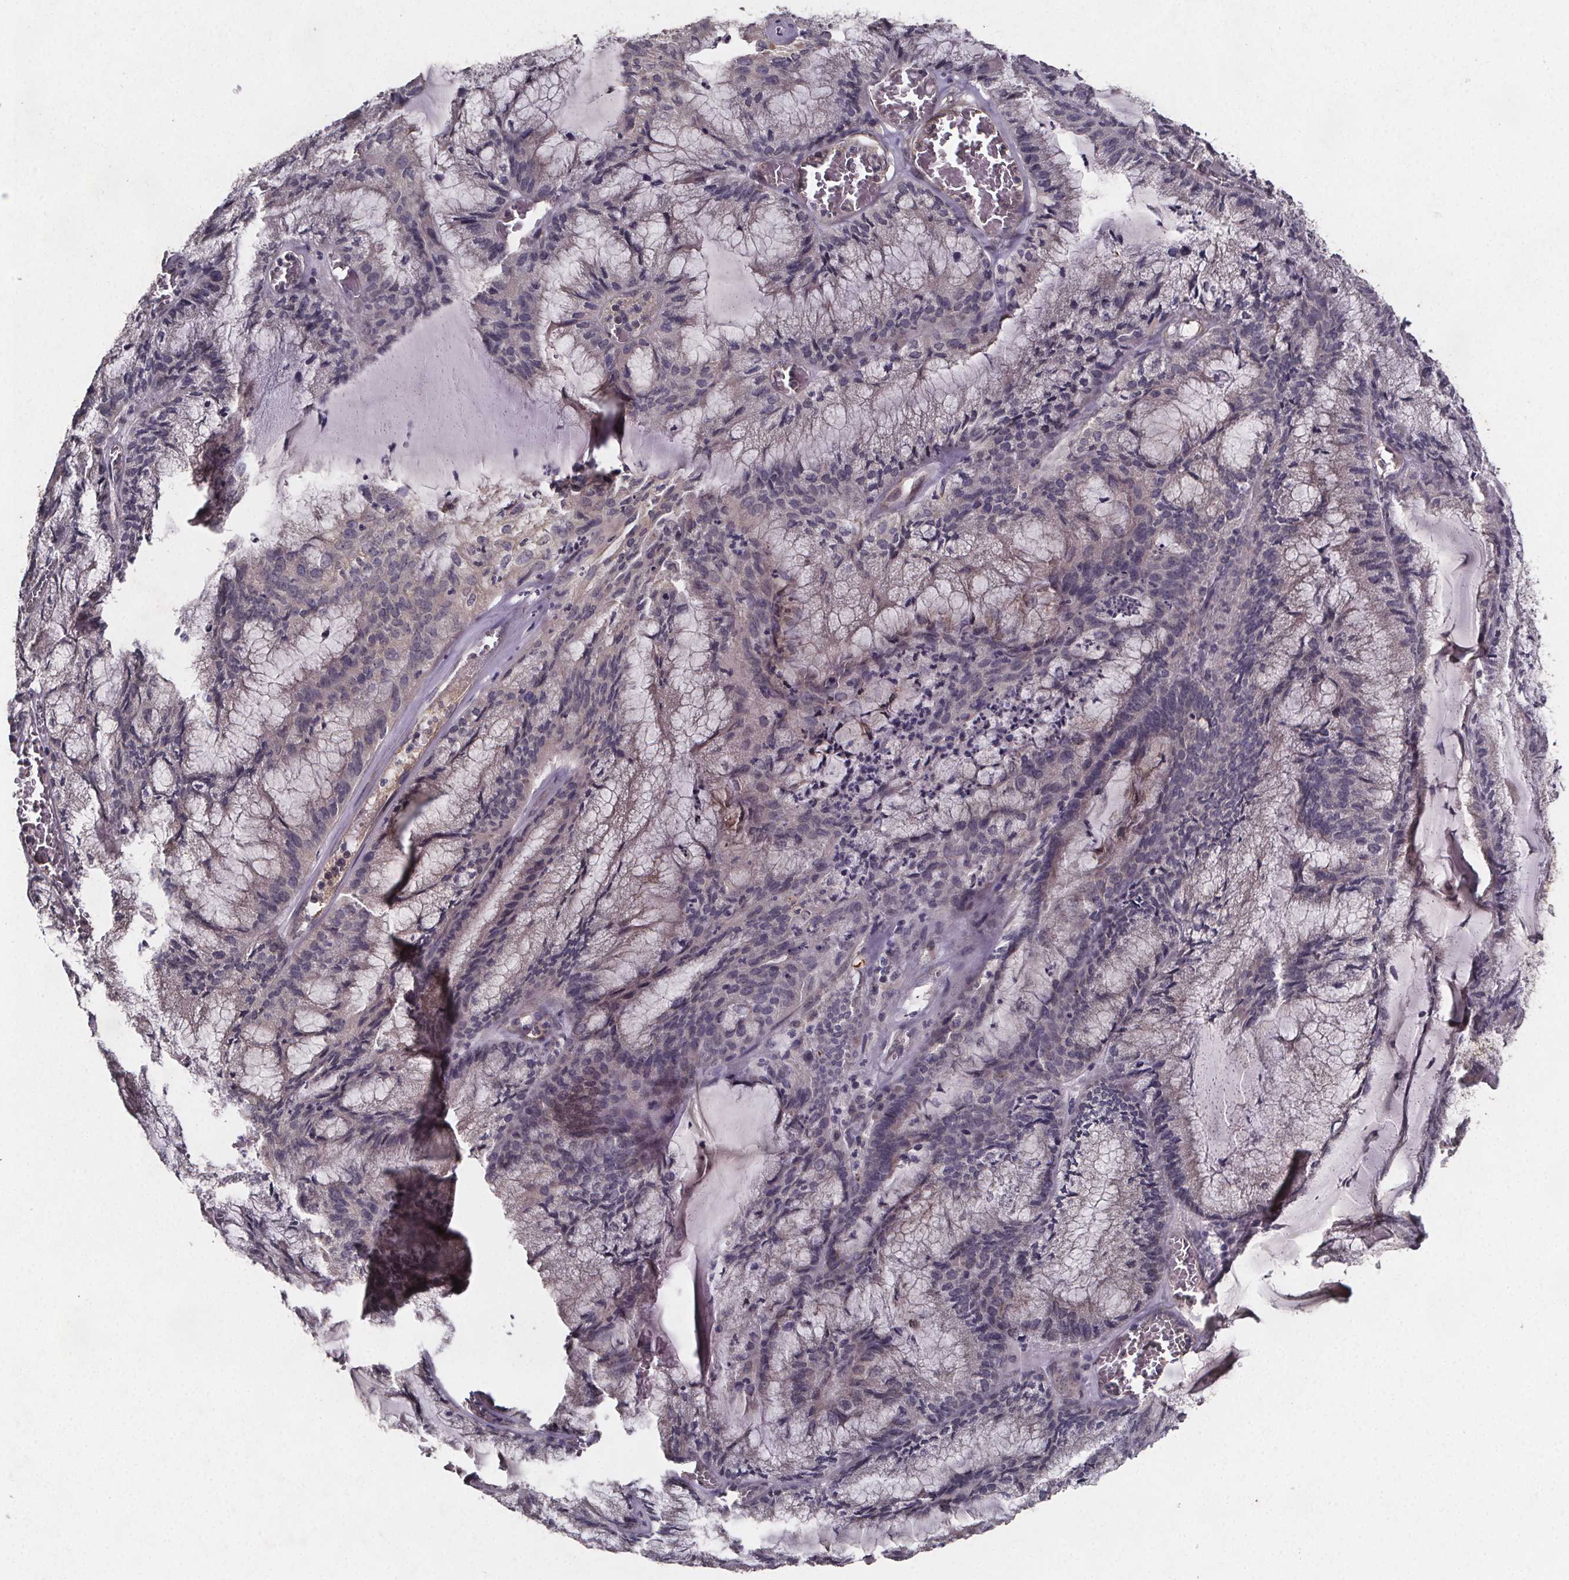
{"staining": {"intensity": "negative", "quantity": "none", "location": "none"}, "tissue": "endometrial cancer", "cell_type": "Tumor cells", "image_type": "cancer", "snomed": [{"axis": "morphology", "description": "Carcinoma, NOS"}, {"axis": "topography", "description": "Endometrium"}], "caption": "Endometrial carcinoma was stained to show a protein in brown. There is no significant positivity in tumor cells.", "gene": "PIERCE2", "patient": {"sex": "female", "age": 62}}